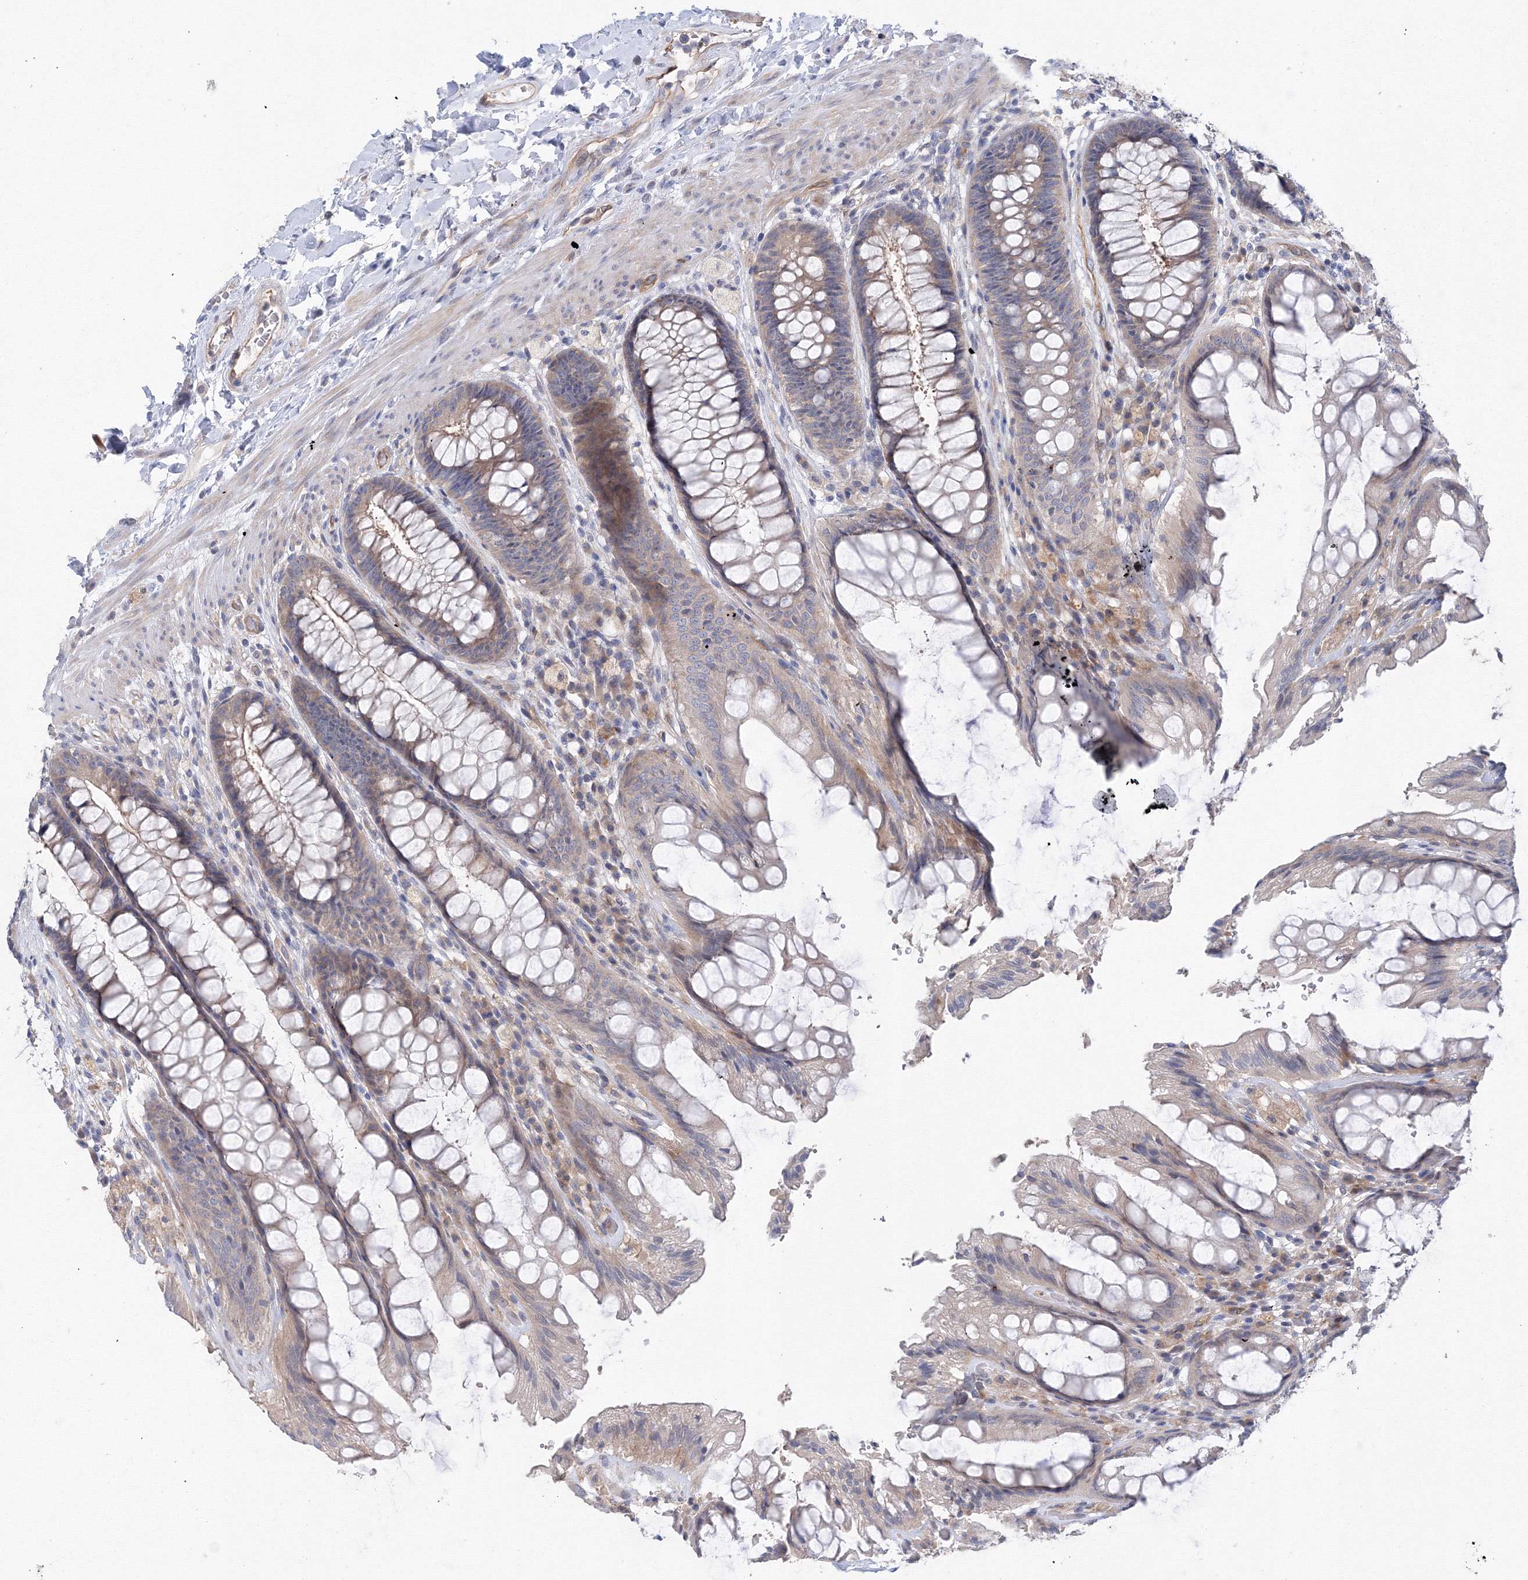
{"staining": {"intensity": "weak", "quantity": "25%-75%", "location": "cytoplasmic/membranous"}, "tissue": "rectum", "cell_type": "Glandular cells", "image_type": "normal", "snomed": [{"axis": "morphology", "description": "Normal tissue, NOS"}, {"axis": "topography", "description": "Rectum"}], "caption": "Weak cytoplasmic/membranous positivity is appreciated in about 25%-75% of glandular cells in normal rectum. (DAB (3,3'-diaminobenzidine) IHC with brightfield microscopy, high magnification).", "gene": "DIS3L2", "patient": {"sex": "female", "age": 46}}